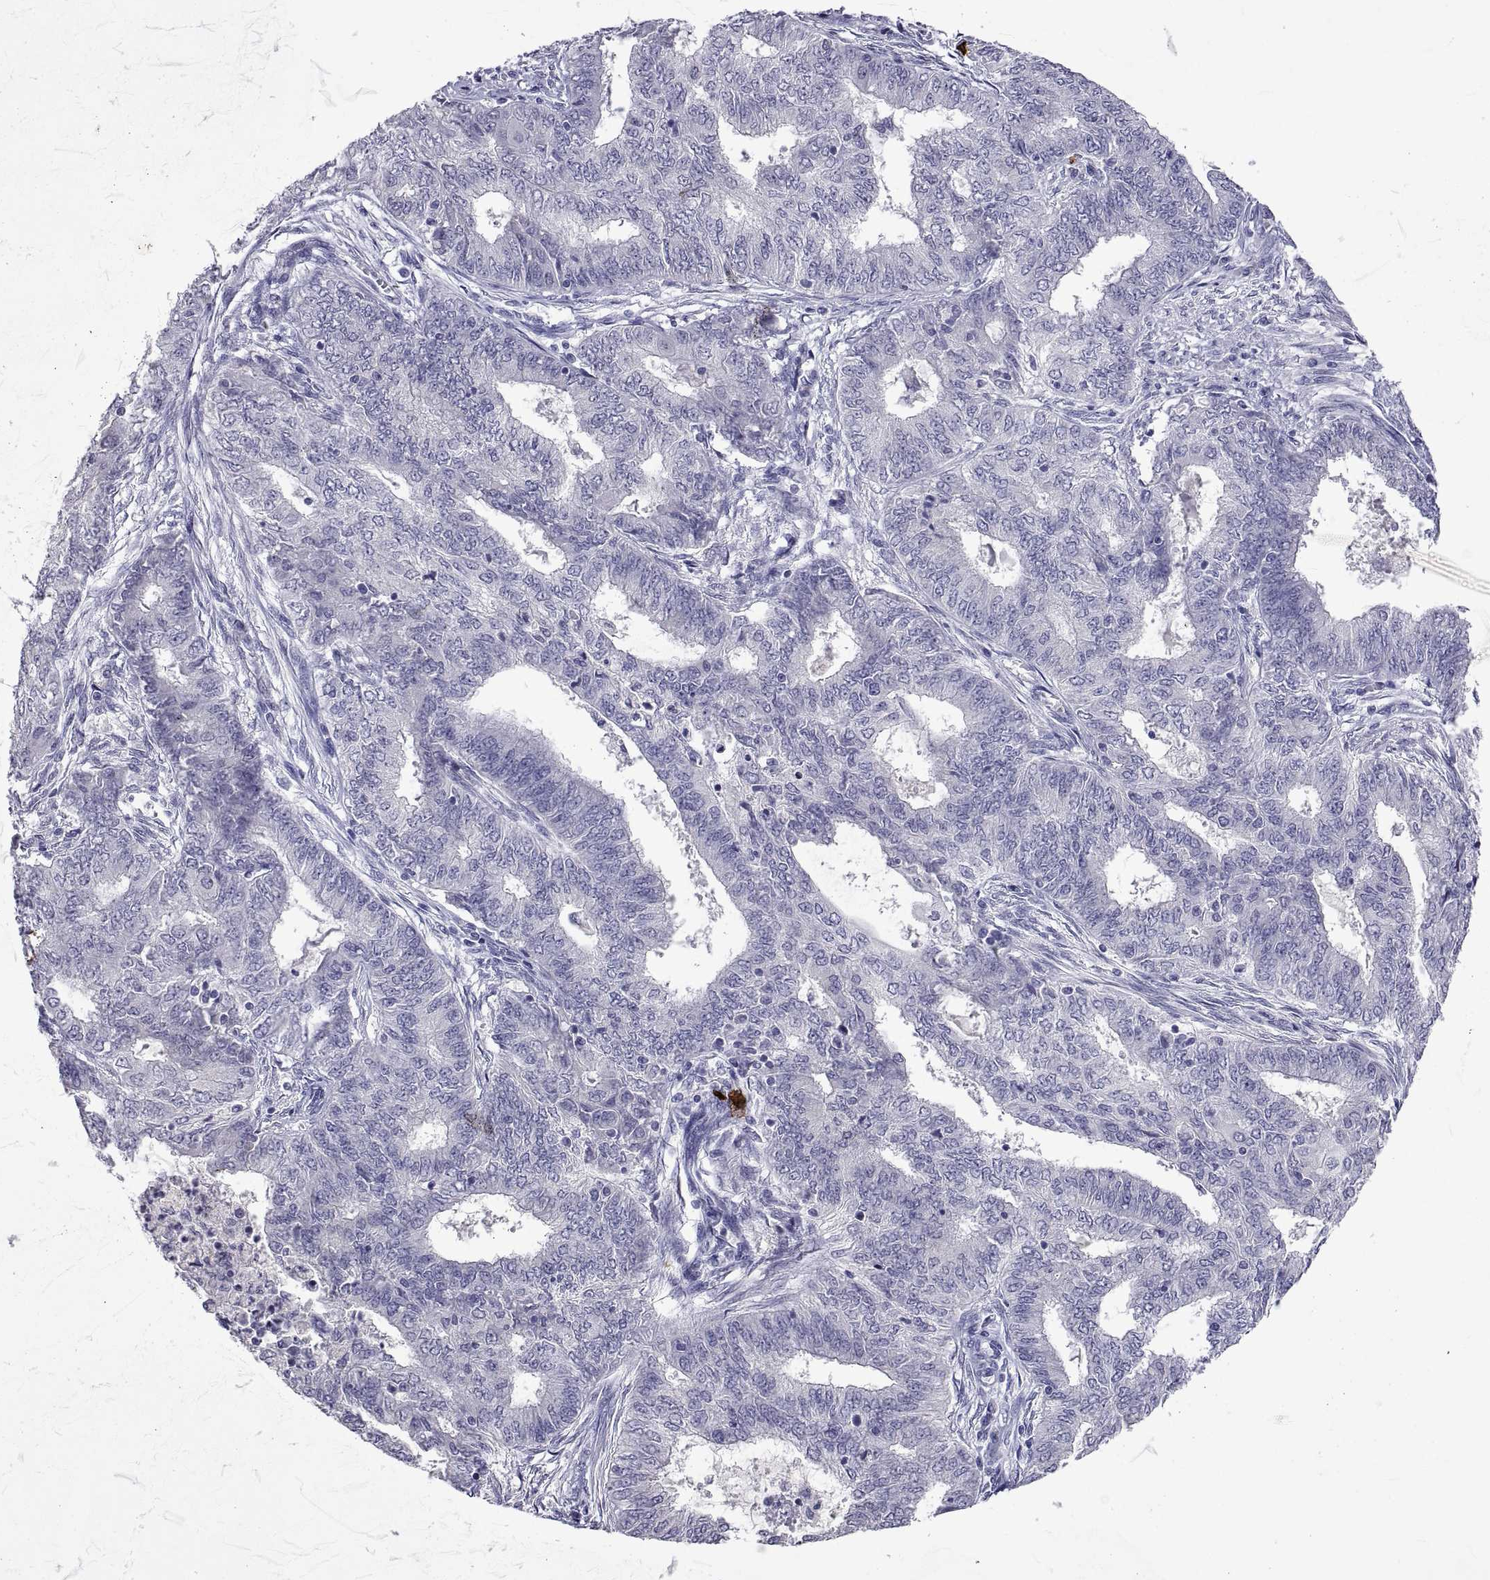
{"staining": {"intensity": "negative", "quantity": "none", "location": "none"}, "tissue": "endometrial cancer", "cell_type": "Tumor cells", "image_type": "cancer", "snomed": [{"axis": "morphology", "description": "Adenocarcinoma, NOS"}, {"axis": "topography", "description": "Endometrium"}], "caption": "Histopathology image shows no significant protein staining in tumor cells of endometrial cancer (adenocarcinoma).", "gene": "MS4A1", "patient": {"sex": "female", "age": 62}}